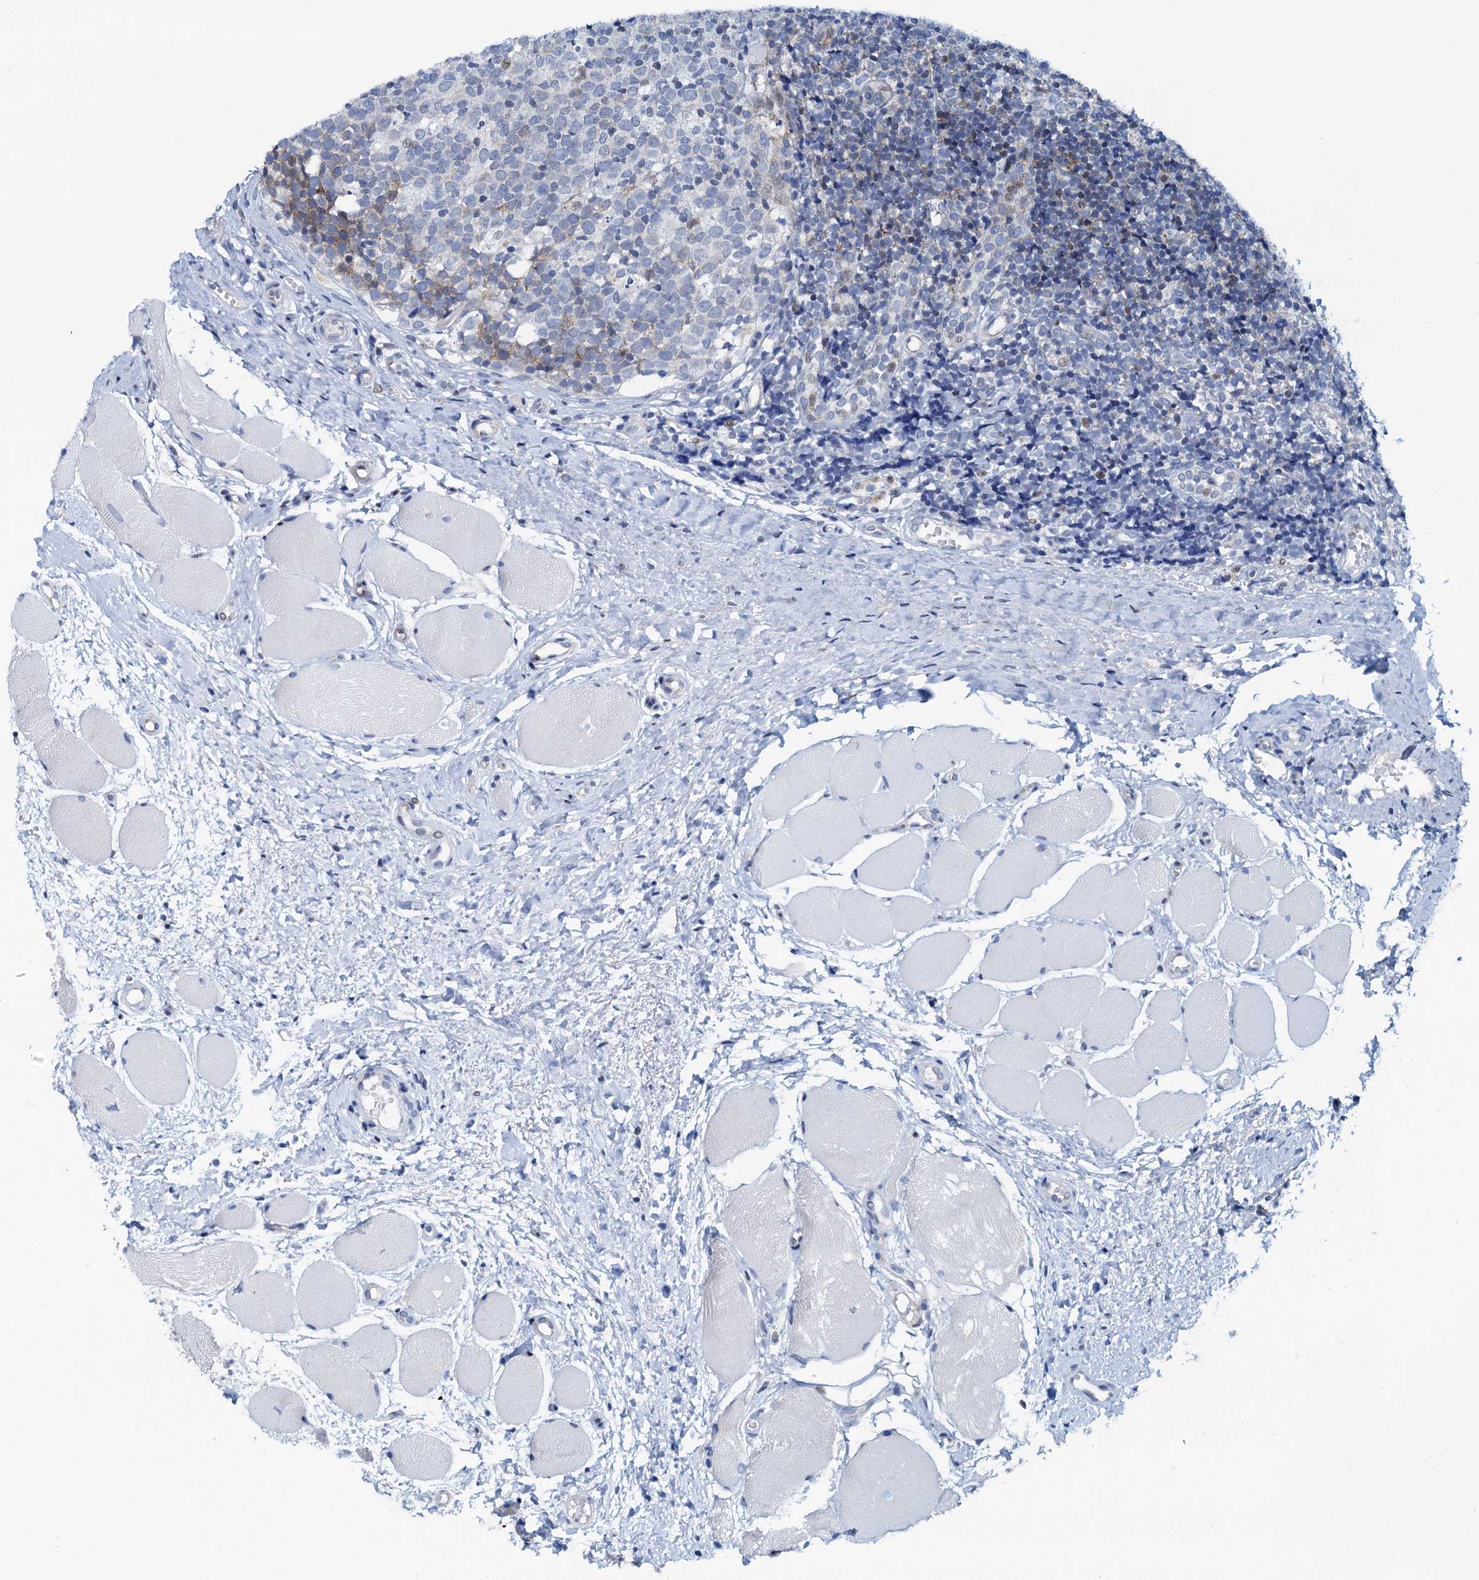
{"staining": {"intensity": "weak", "quantity": "<25%", "location": "nuclear"}, "tissue": "tonsil", "cell_type": "Germinal center cells", "image_type": "normal", "snomed": [{"axis": "morphology", "description": "Normal tissue, NOS"}, {"axis": "topography", "description": "Tonsil"}], "caption": "Human tonsil stained for a protein using immunohistochemistry (IHC) displays no expression in germinal center cells.", "gene": "PTGES3", "patient": {"sex": "female", "age": 19}}